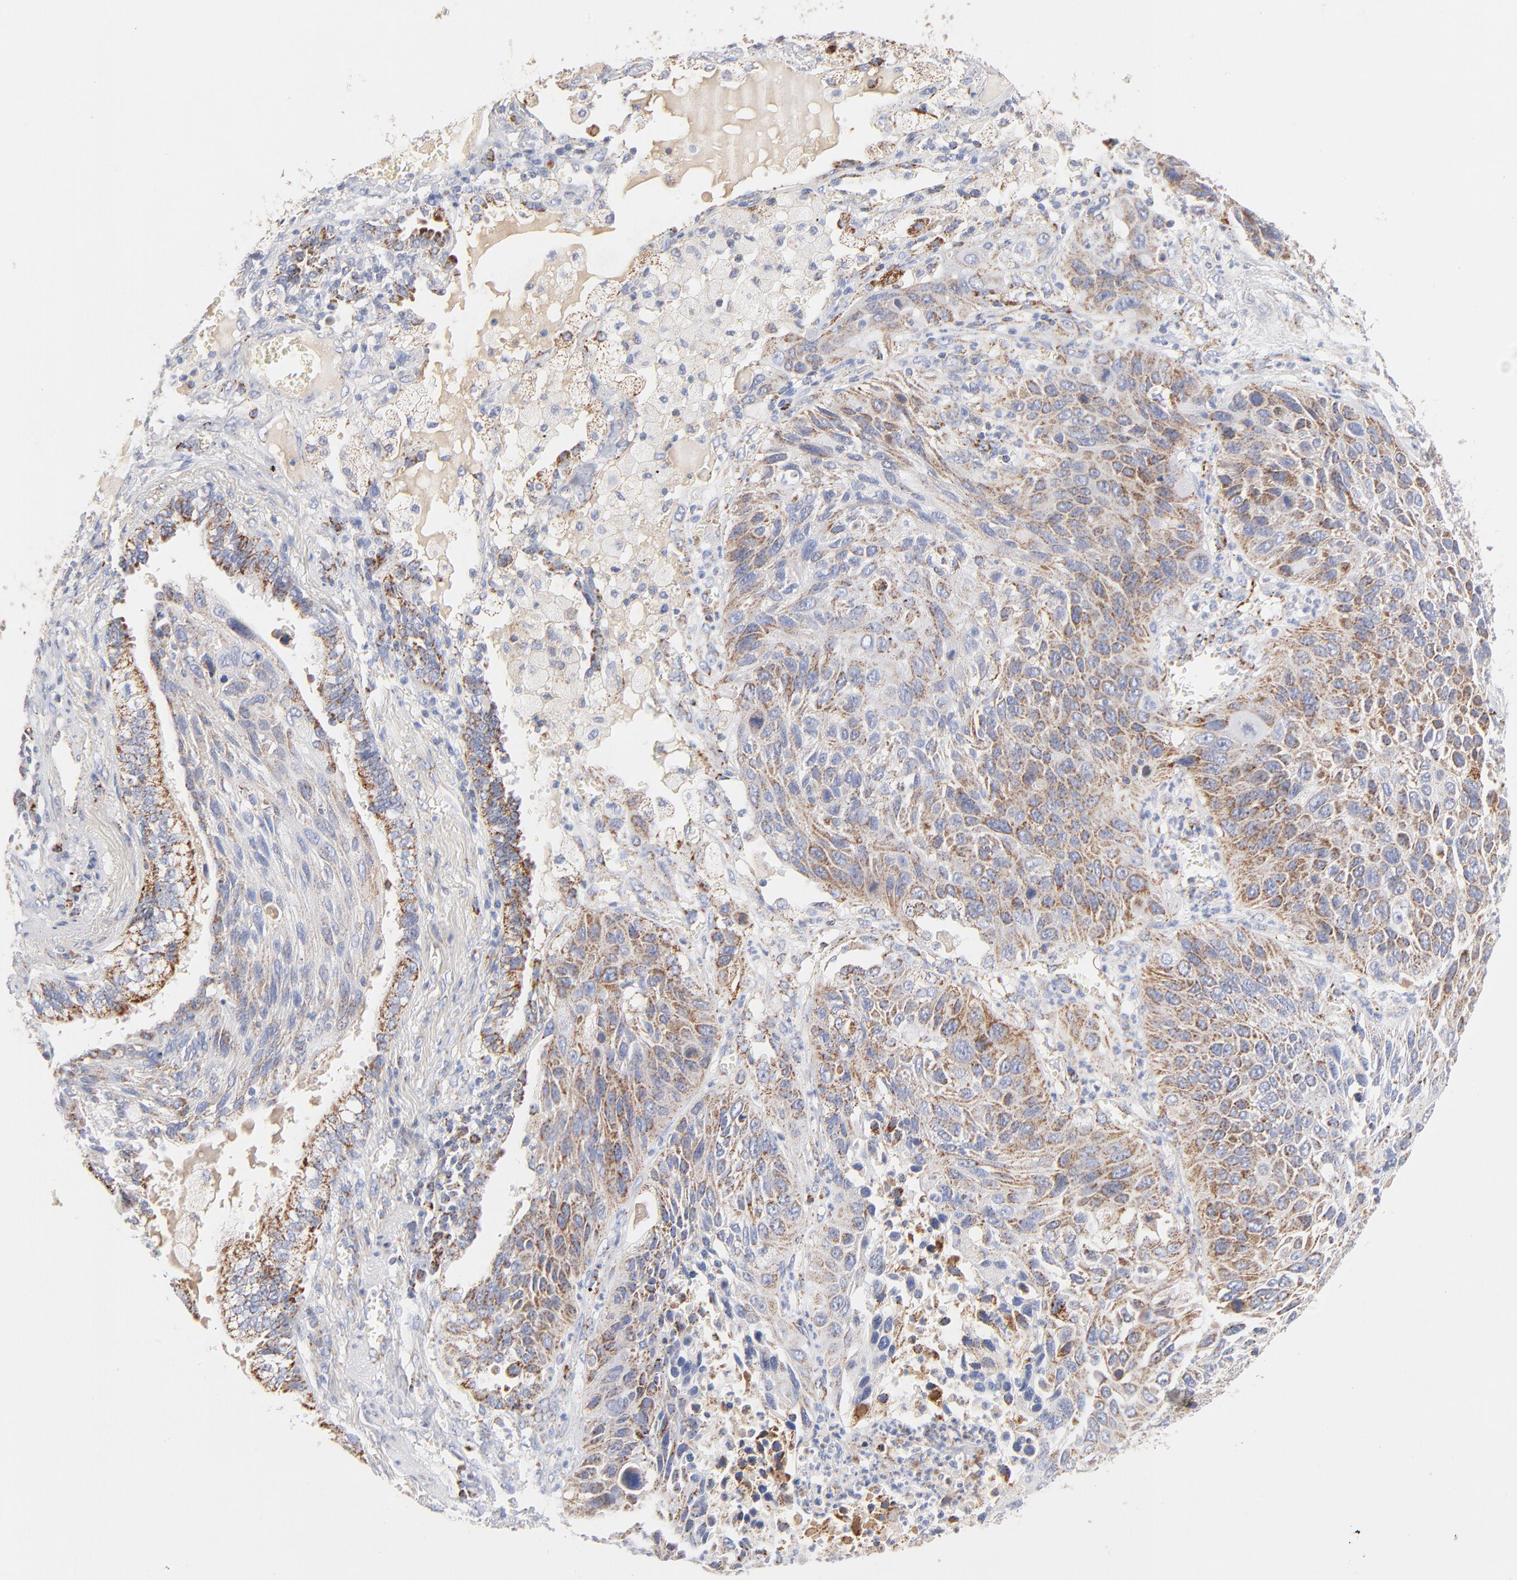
{"staining": {"intensity": "moderate", "quantity": "25%-75%", "location": "cytoplasmic/membranous"}, "tissue": "lung cancer", "cell_type": "Tumor cells", "image_type": "cancer", "snomed": [{"axis": "morphology", "description": "Squamous cell carcinoma, NOS"}, {"axis": "topography", "description": "Lung"}], "caption": "Protein staining shows moderate cytoplasmic/membranous positivity in about 25%-75% of tumor cells in squamous cell carcinoma (lung).", "gene": "DLAT", "patient": {"sex": "female", "age": 76}}